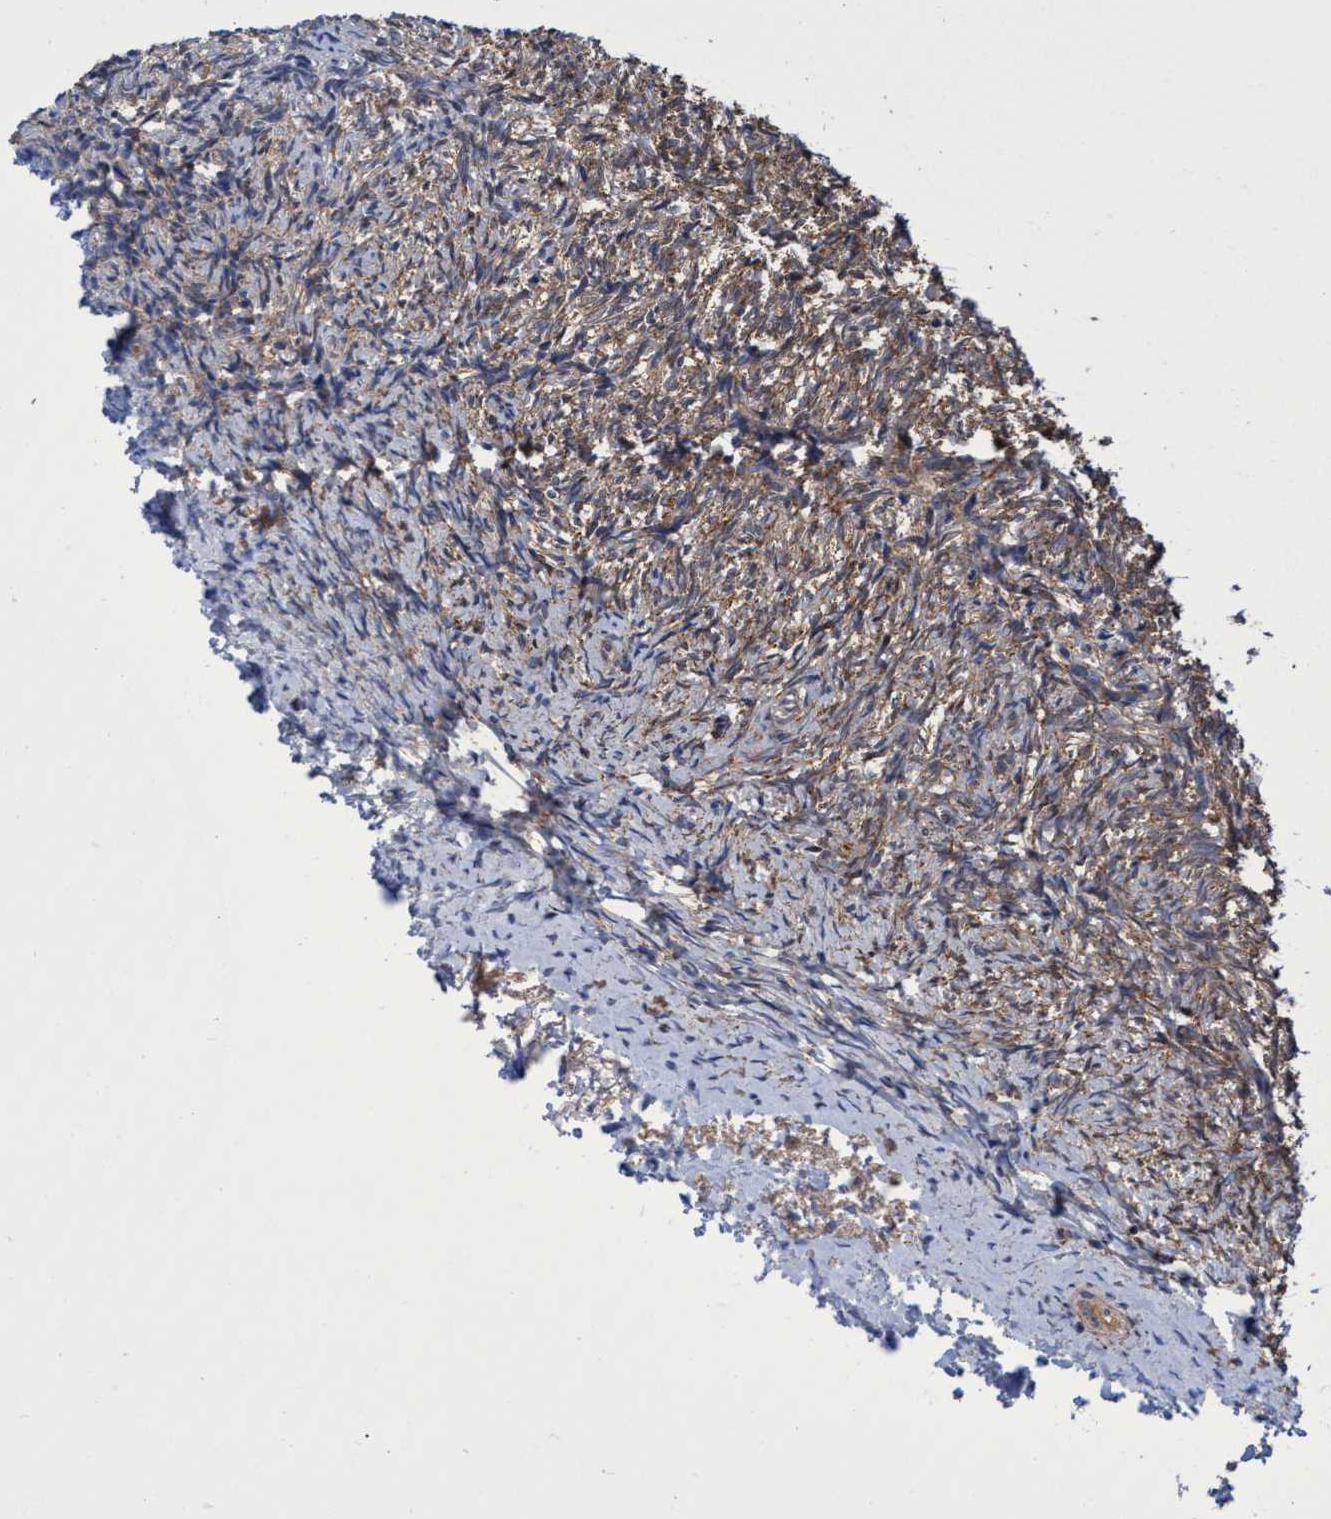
{"staining": {"intensity": "moderate", "quantity": ">75%", "location": "cytoplasmic/membranous"}, "tissue": "ovary", "cell_type": "Ovarian stroma cells", "image_type": "normal", "snomed": [{"axis": "morphology", "description": "Normal tissue, NOS"}, {"axis": "topography", "description": "Ovary"}], "caption": "Immunohistochemical staining of normal ovary exhibits >75% levels of moderate cytoplasmic/membranous protein positivity in about >75% of ovarian stroma cells.", "gene": "CRYZ", "patient": {"sex": "female", "age": 41}}